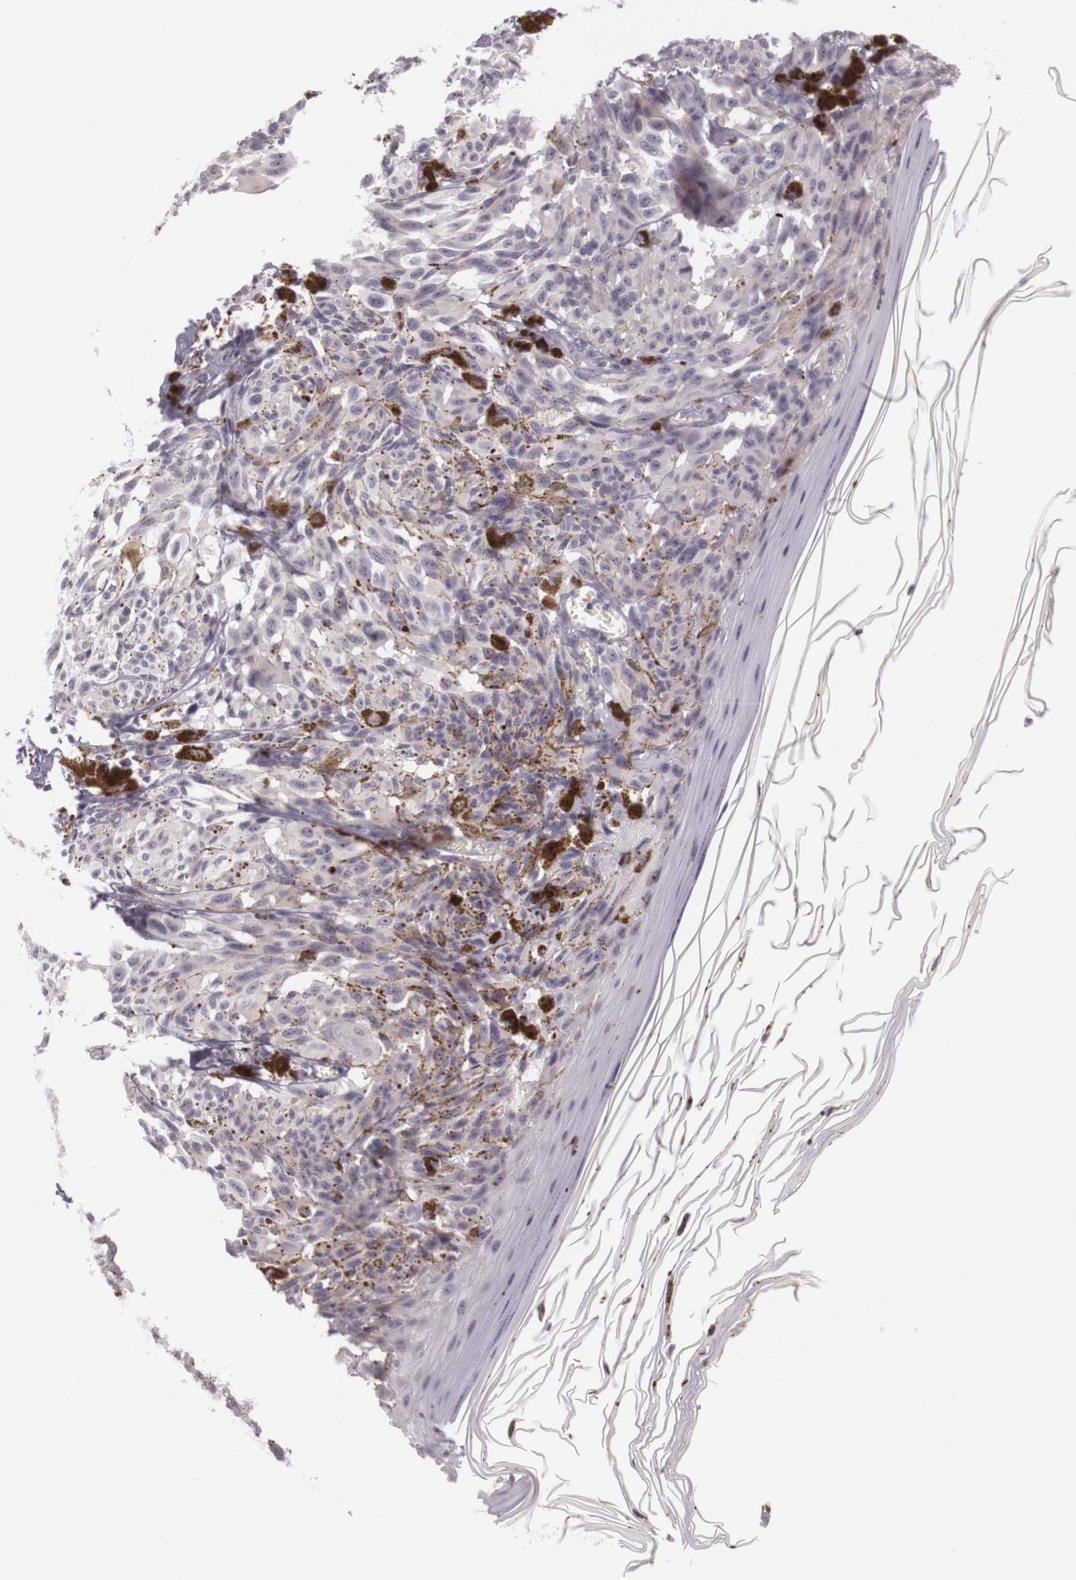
{"staining": {"intensity": "weak", "quantity": ">75%", "location": "cytoplasmic/membranous"}, "tissue": "melanoma", "cell_type": "Tumor cells", "image_type": "cancer", "snomed": [{"axis": "morphology", "description": "Malignant melanoma, NOS"}, {"axis": "topography", "description": "Skin"}], "caption": "Human melanoma stained for a protein (brown) reveals weak cytoplasmic/membranous positive expression in approximately >75% of tumor cells.", "gene": "CNTN2", "patient": {"sex": "female", "age": 72}}